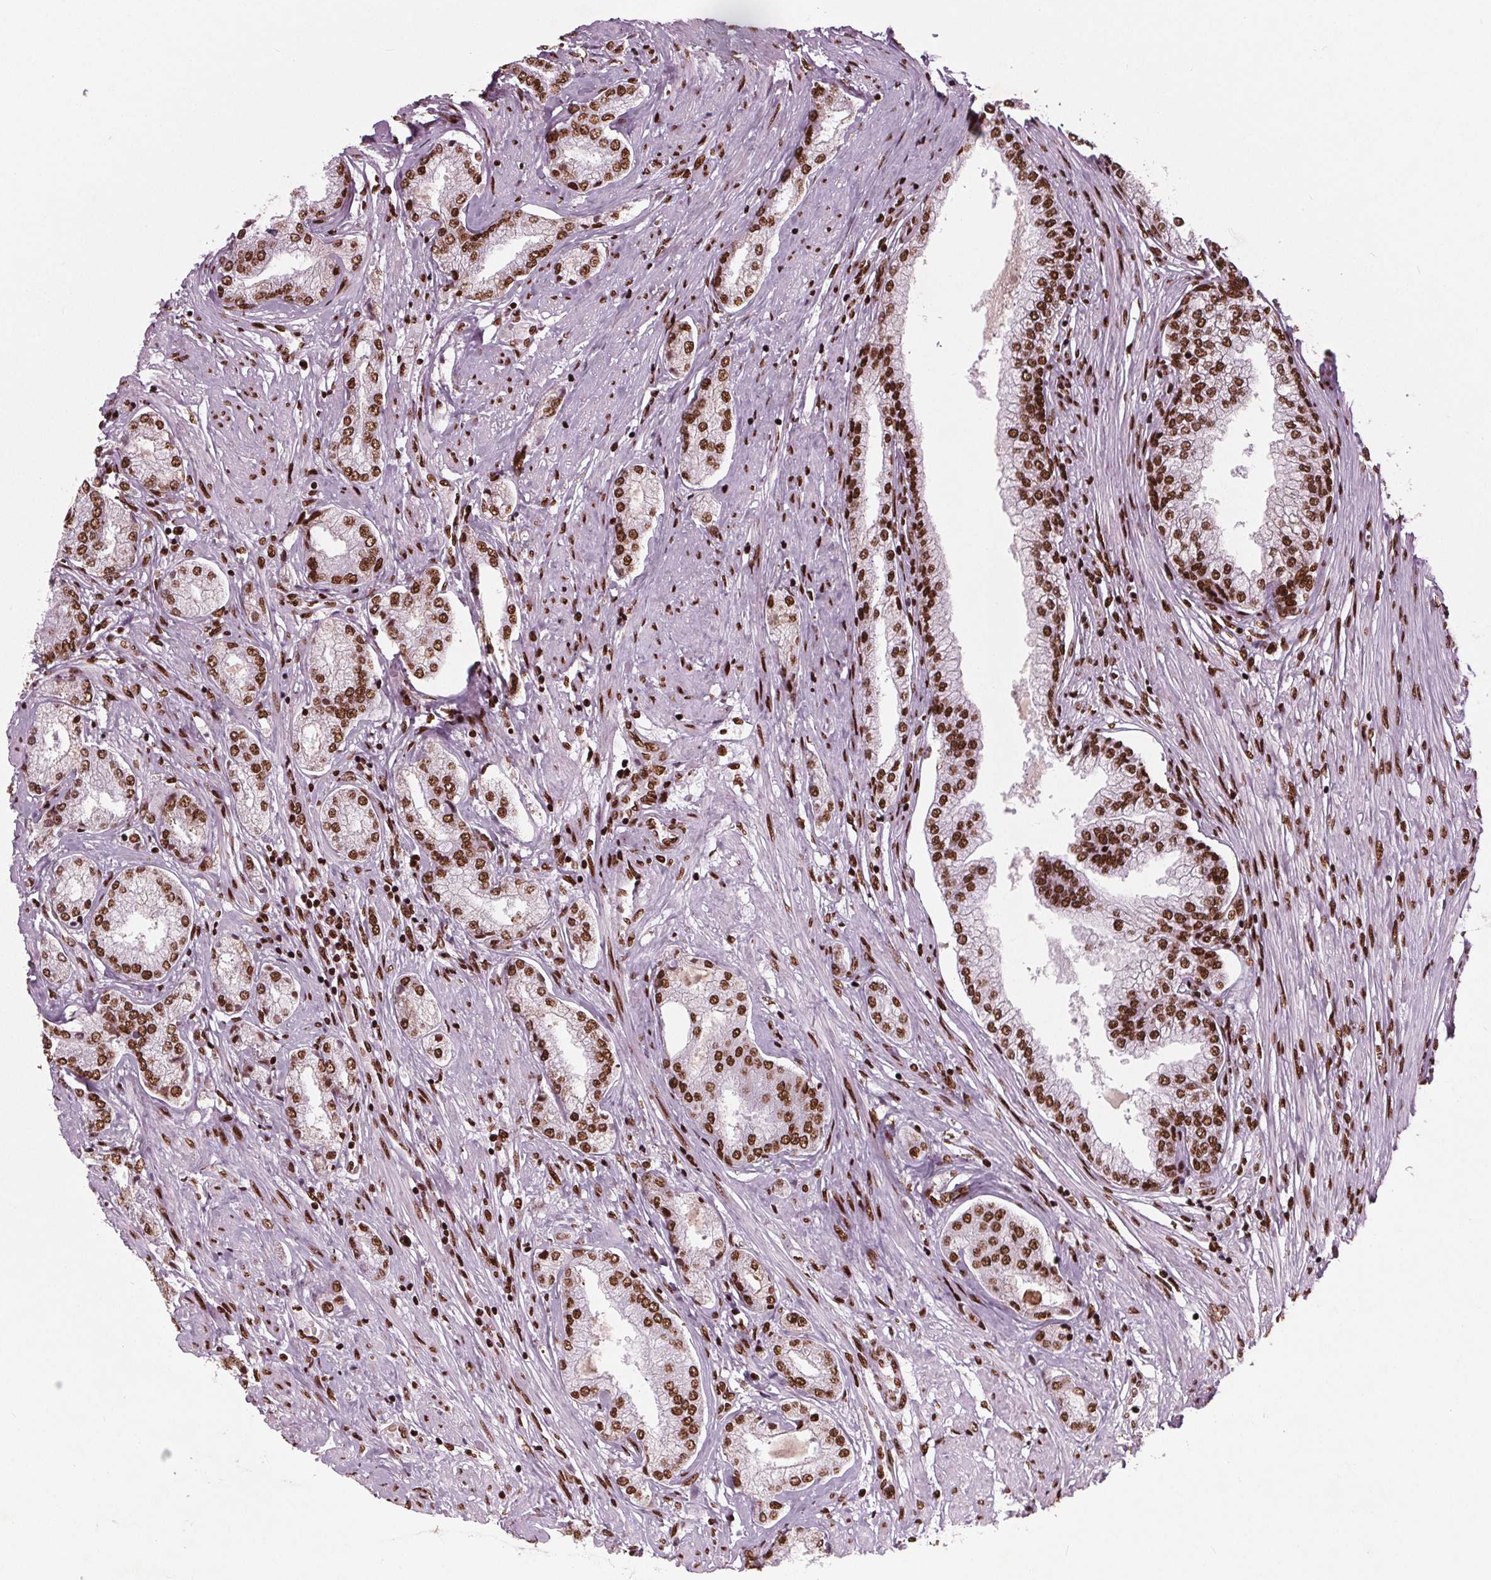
{"staining": {"intensity": "strong", "quantity": ">75%", "location": "nuclear"}, "tissue": "prostate cancer", "cell_type": "Tumor cells", "image_type": "cancer", "snomed": [{"axis": "morphology", "description": "Adenocarcinoma, NOS"}, {"axis": "topography", "description": "Prostate"}], "caption": "The image shows staining of prostate cancer, revealing strong nuclear protein staining (brown color) within tumor cells.", "gene": "BRD4", "patient": {"sex": "male", "age": 63}}